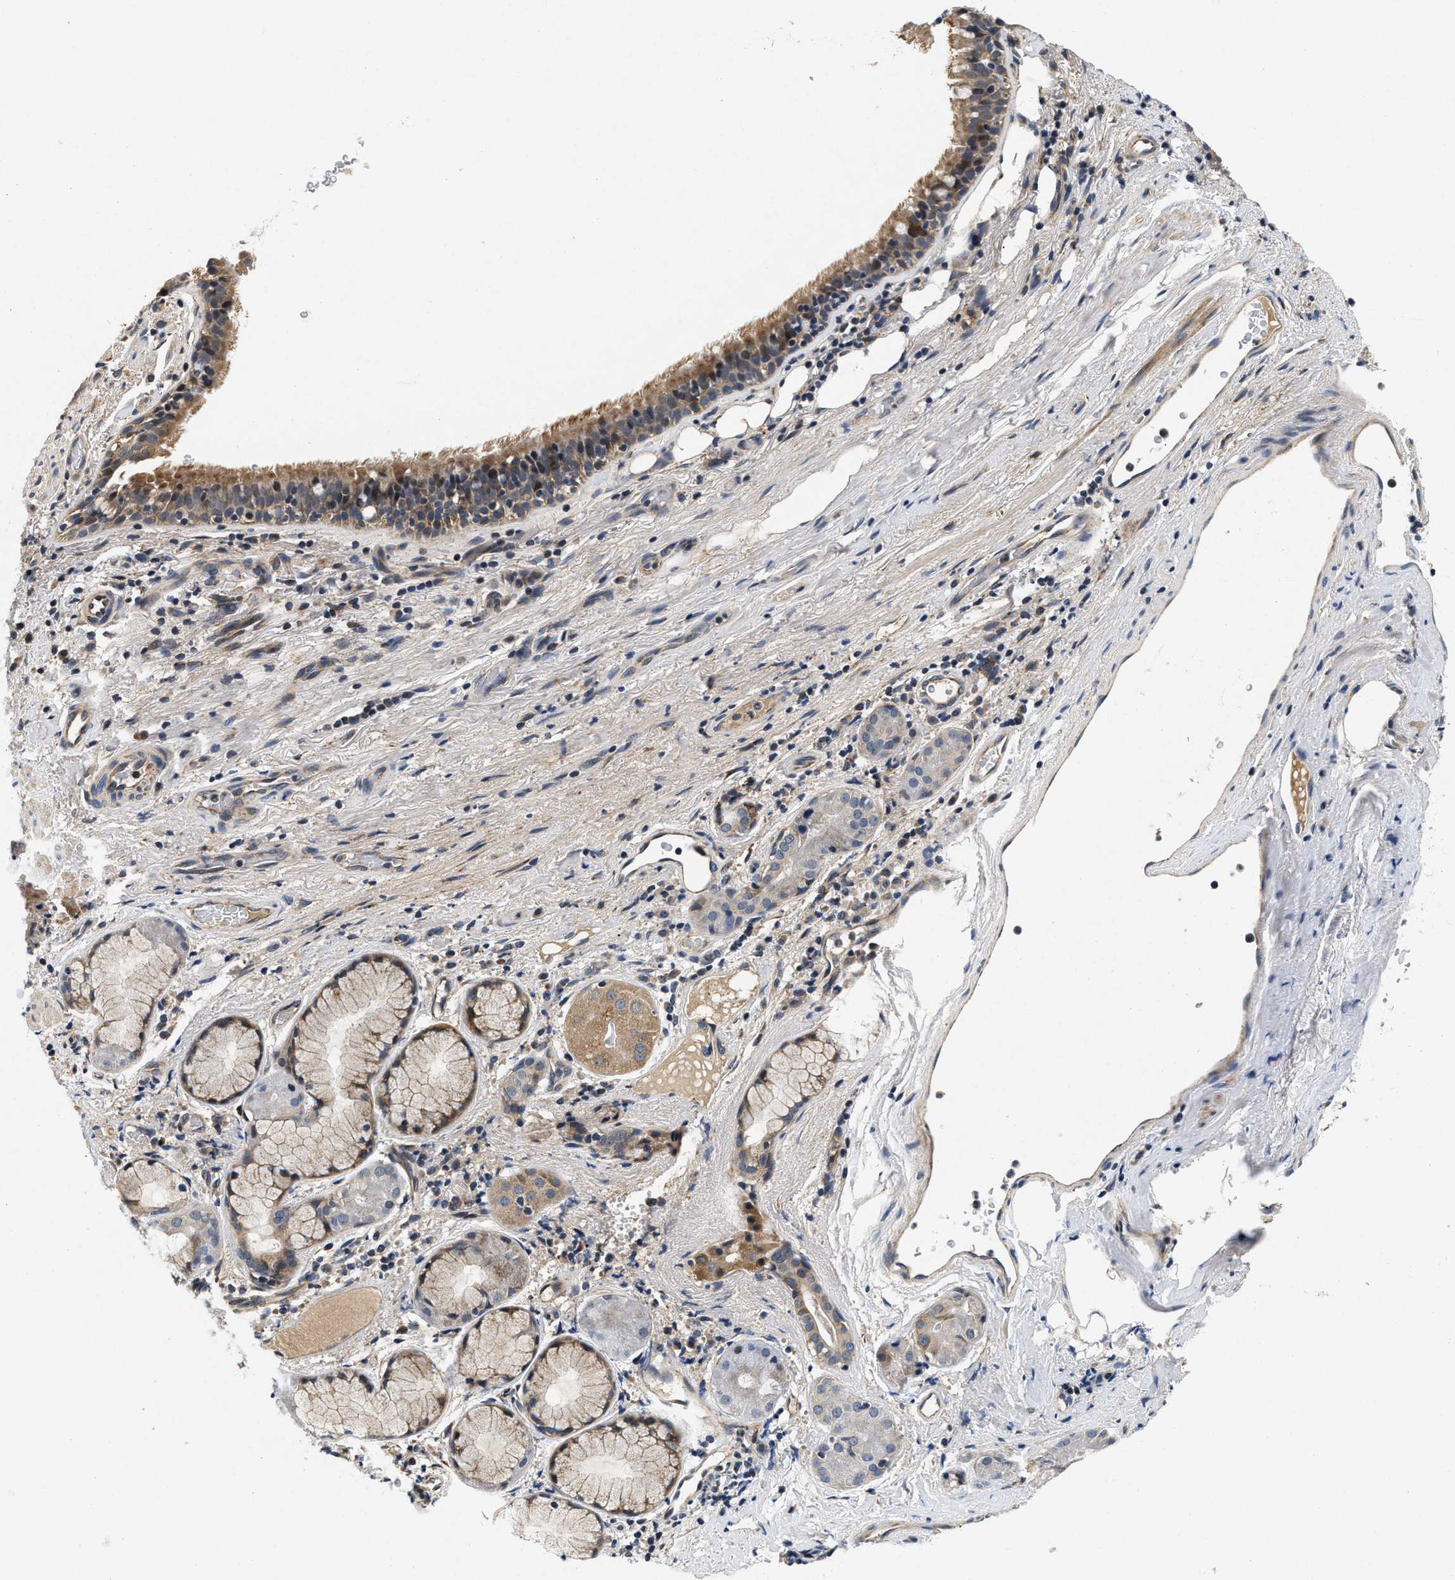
{"staining": {"intensity": "moderate", "quantity": ">75%", "location": "cytoplasmic/membranous"}, "tissue": "bronchus", "cell_type": "Respiratory epithelial cells", "image_type": "normal", "snomed": [{"axis": "morphology", "description": "Normal tissue, NOS"}, {"axis": "morphology", "description": "Inflammation, NOS"}, {"axis": "topography", "description": "Cartilage tissue"}, {"axis": "topography", "description": "Bronchus"}], "caption": "IHC of normal human bronchus demonstrates medium levels of moderate cytoplasmic/membranous staining in about >75% of respiratory epithelial cells.", "gene": "PDP1", "patient": {"sex": "male", "age": 77}}